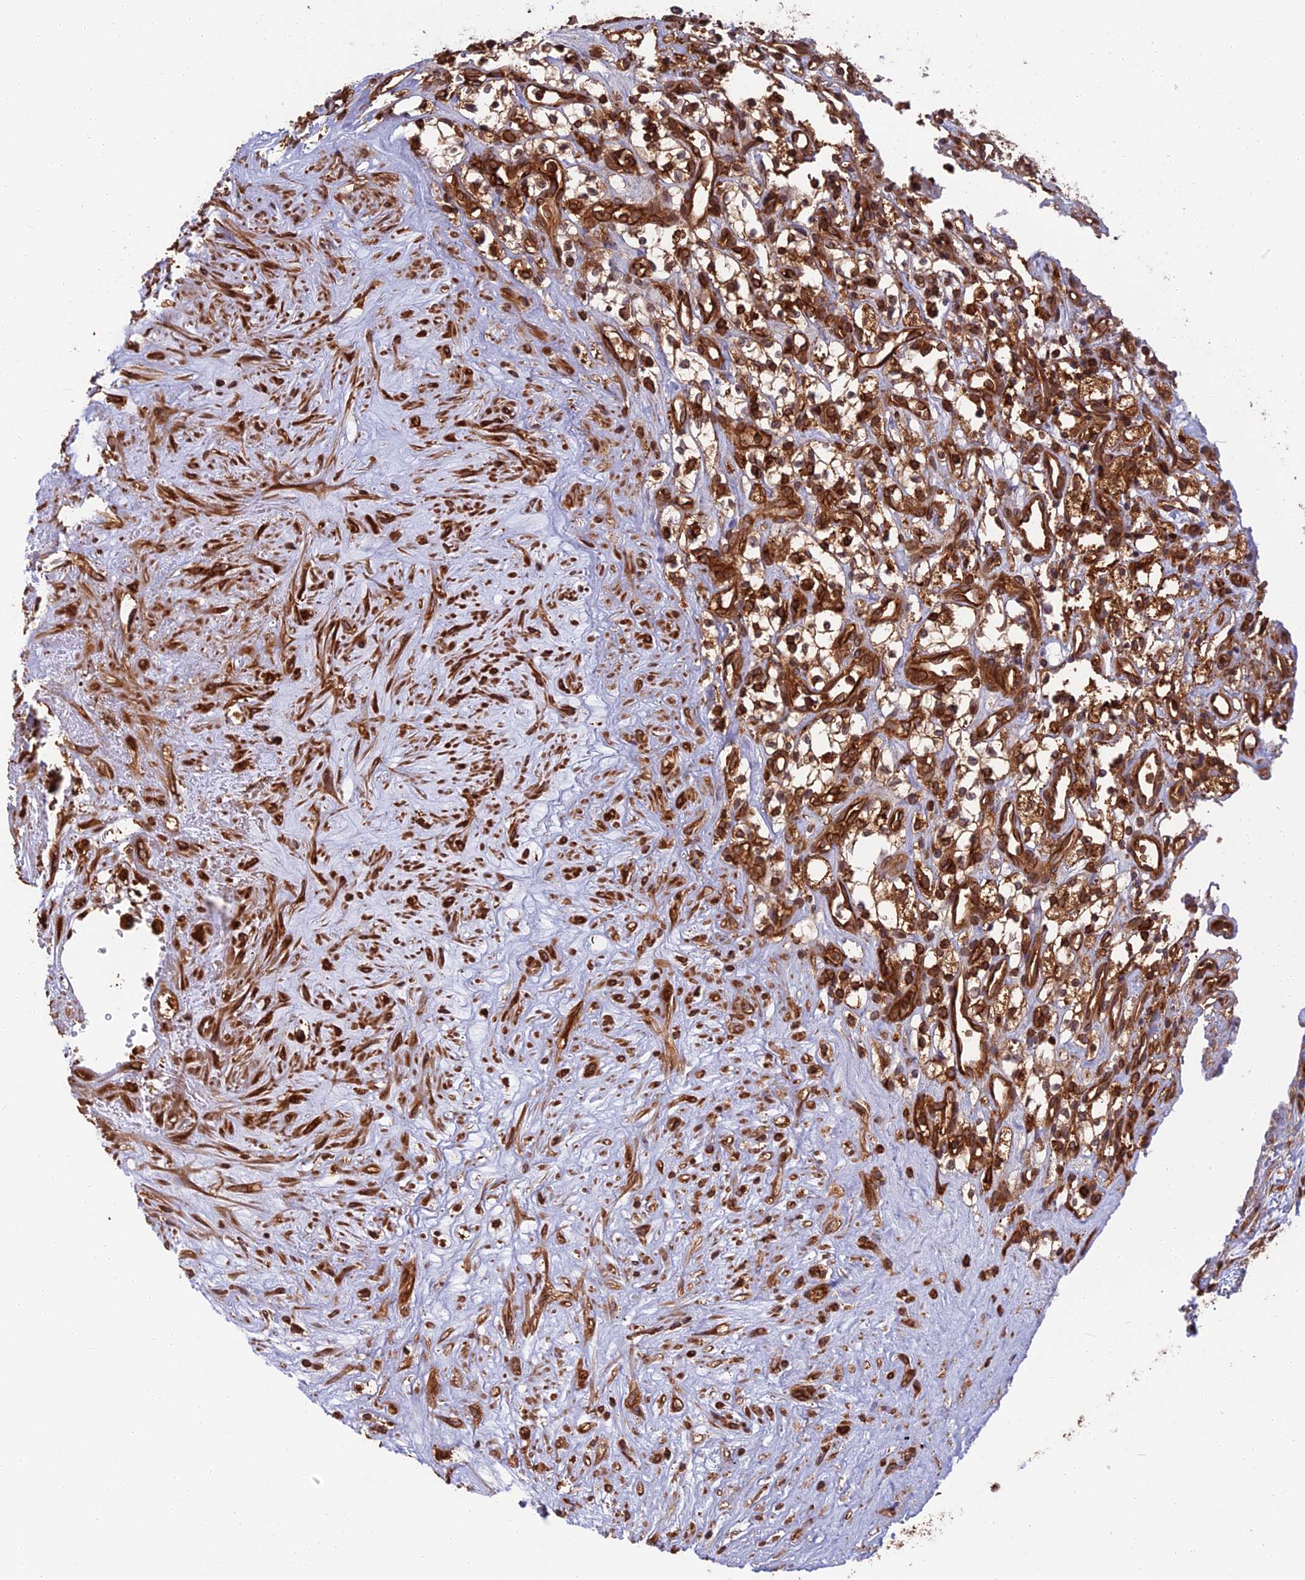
{"staining": {"intensity": "strong", "quantity": ">75%", "location": "cytoplasmic/membranous"}, "tissue": "renal cancer", "cell_type": "Tumor cells", "image_type": "cancer", "snomed": [{"axis": "morphology", "description": "Adenocarcinoma, NOS"}, {"axis": "topography", "description": "Kidney"}], "caption": "A histopathology image showing strong cytoplasmic/membranous expression in about >75% of tumor cells in adenocarcinoma (renal), as visualized by brown immunohistochemical staining.", "gene": "WDR1", "patient": {"sex": "male", "age": 59}}